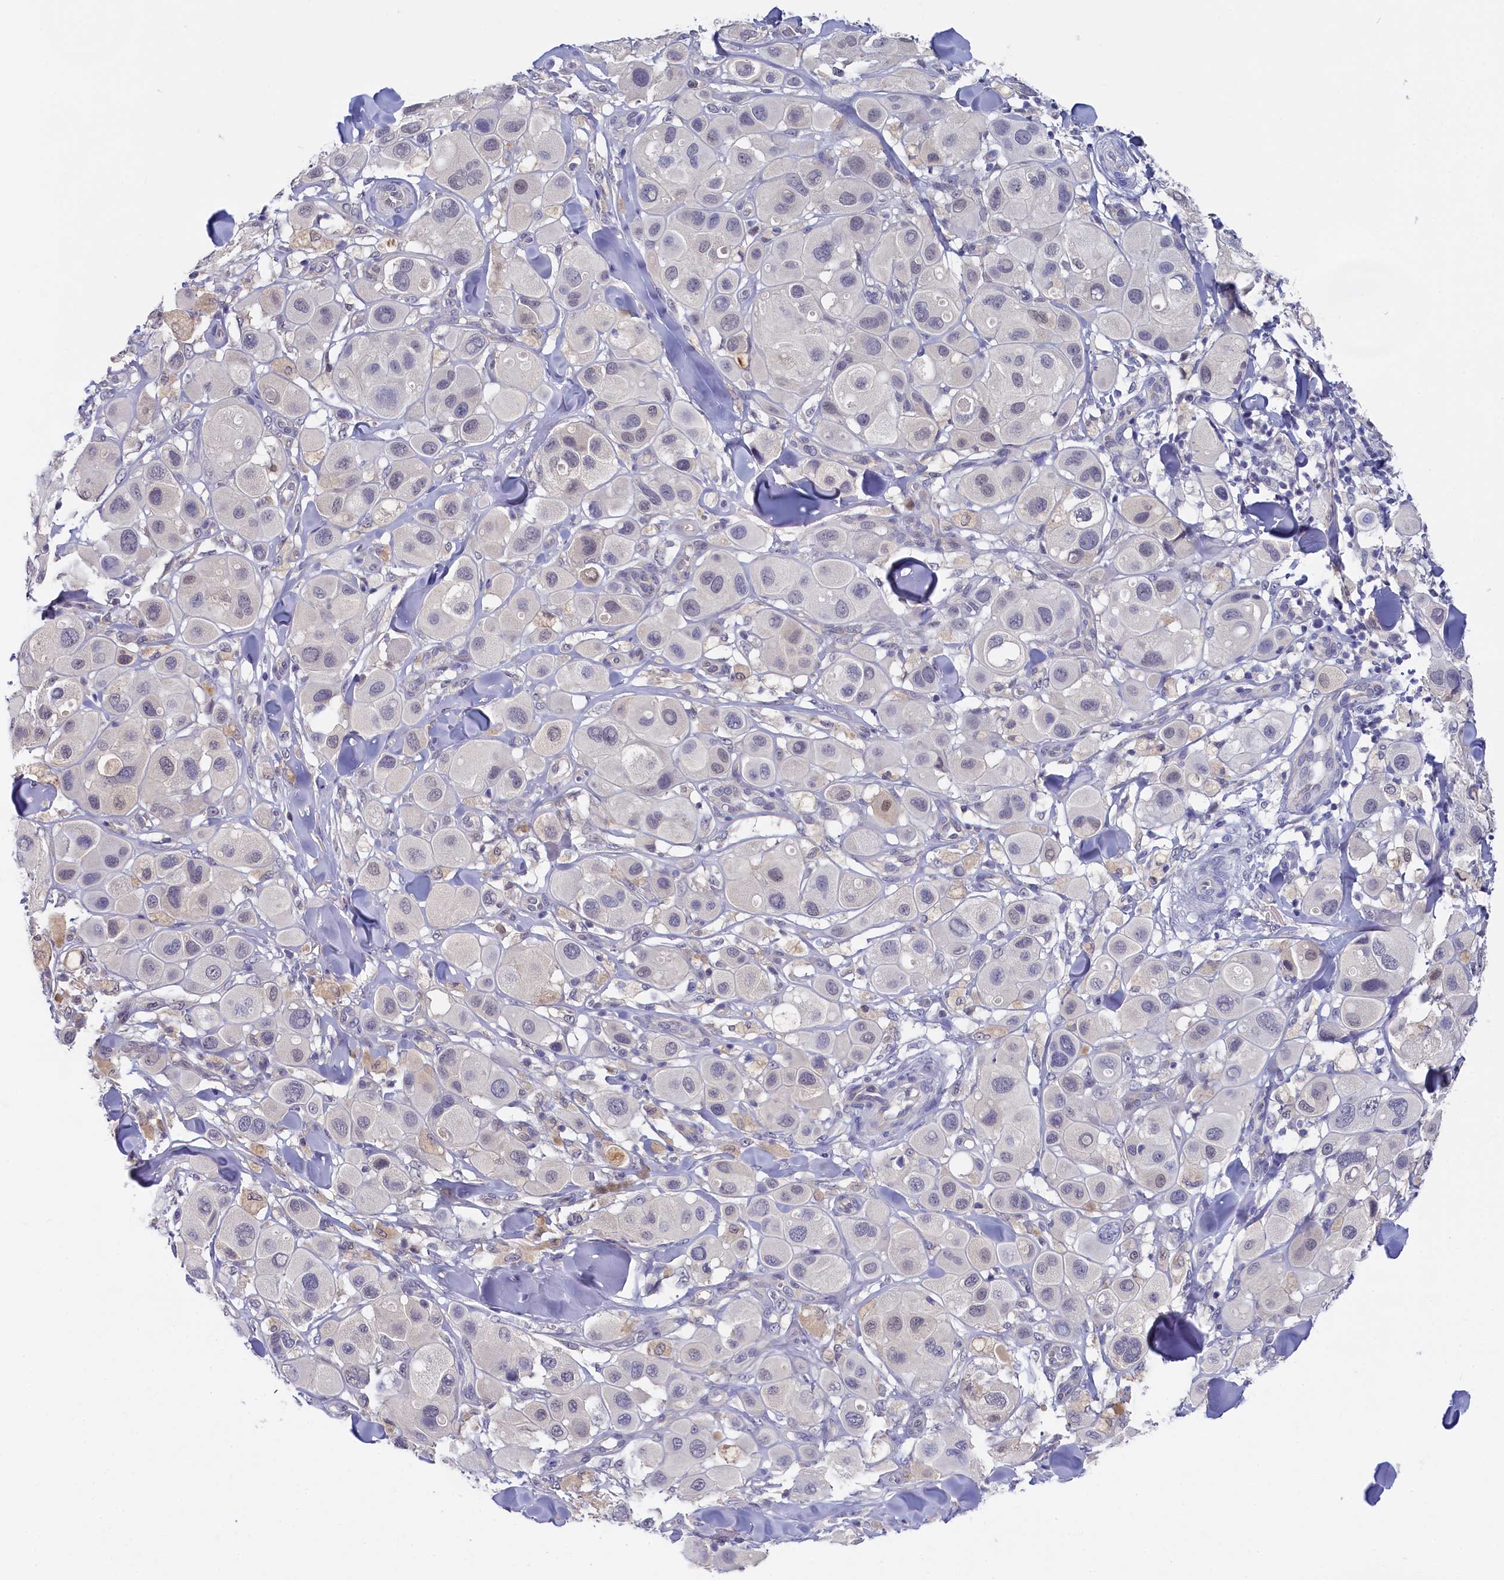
{"staining": {"intensity": "negative", "quantity": "none", "location": "none"}, "tissue": "melanoma", "cell_type": "Tumor cells", "image_type": "cancer", "snomed": [{"axis": "morphology", "description": "Malignant melanoma, Metastatic site"}, {"axis": "topography", "description": "Skin"}], "caption": "Melanoma stained for a protein using IHC shows no expression tumor cells.", "gene": "C11orf54", "patient": {"sex": "male", "age": 41}}